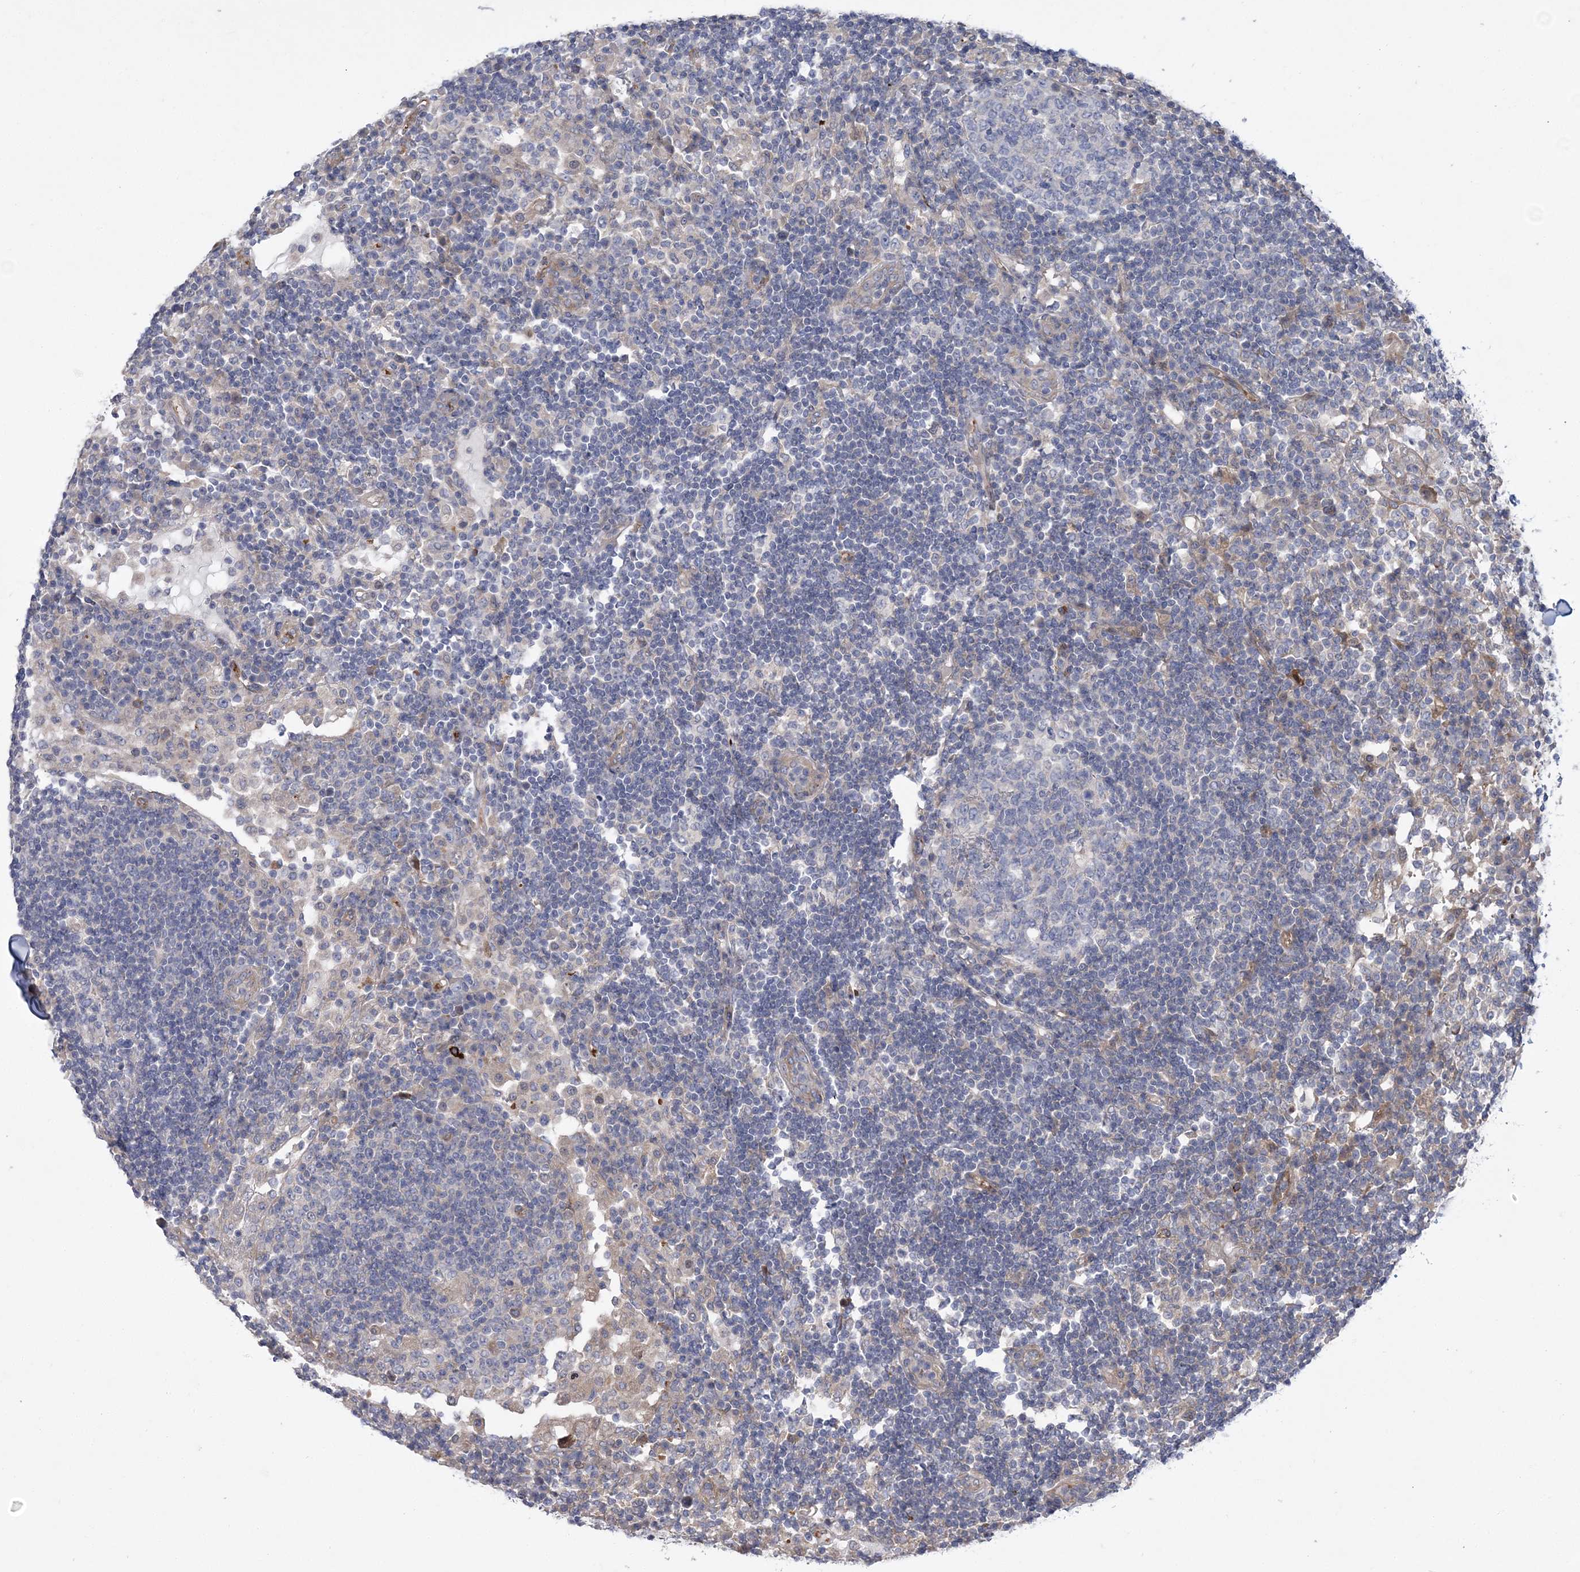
{"staining": {"intensity": "negative", "quantity": "none", "location": "none"}, "tissue": "lymph node", "cell_type": "Germinal center cells", "image_type": "normal", "snomed": [{"axis": "morphology", "description": "Normal tissue, NOS"}, {"axis": "topography", "description": "Lymph node"}], "caption": "Protein analysis of benign lymph node exhibits no significant staining in germinal center cells.", "gene": "CALN1", "patient": {"sex": "female", "age": 53}}